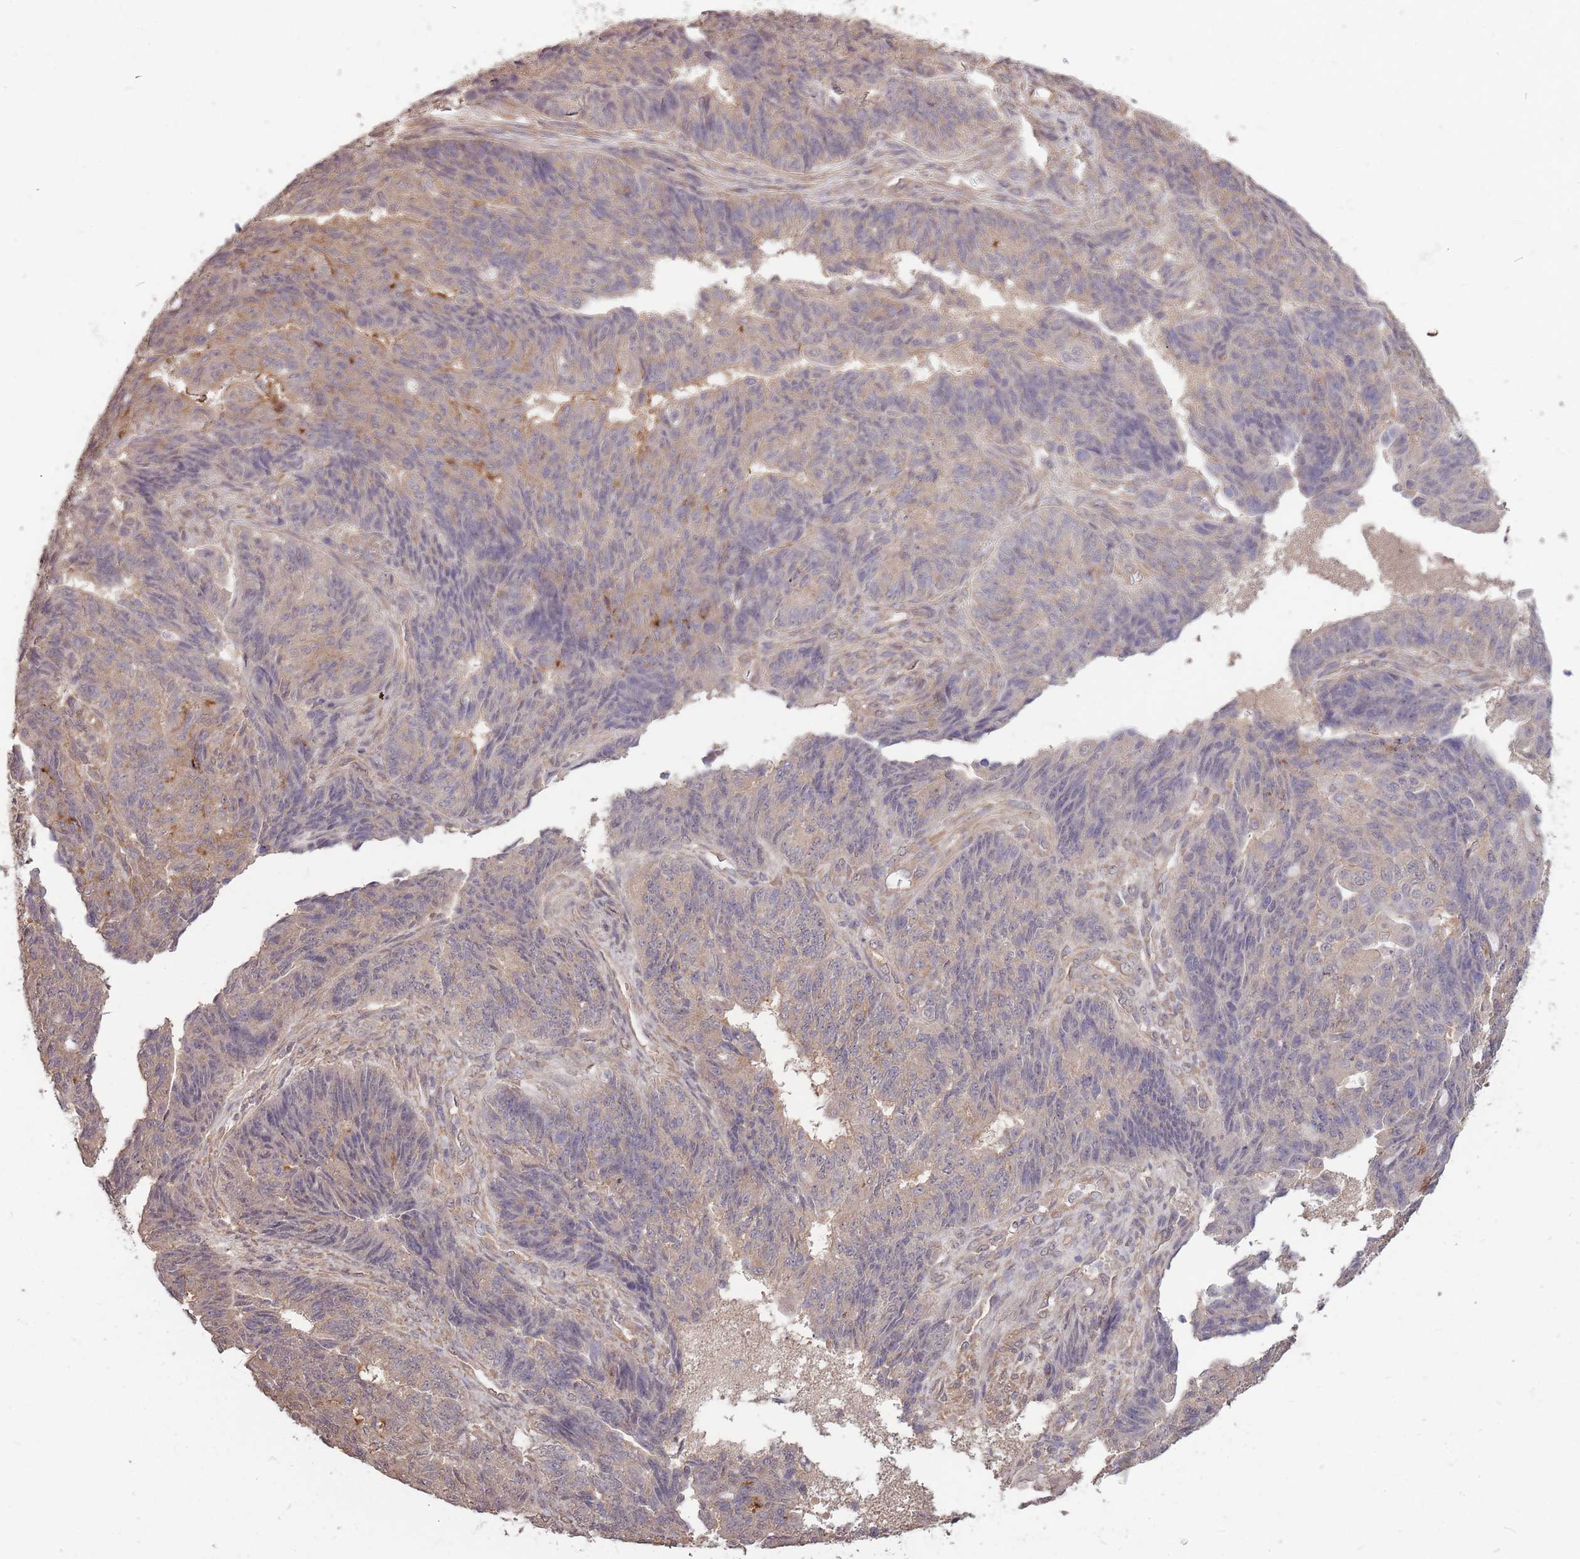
{"staining": {"intensity": "weak", "quantity": "<25%", "location": "cytoplasmic/membranous"}, "tissue": "endometrial cancer", "cell_type": "Tumor cells", "image_type": "cancer", "snomed": [{"axis": "morphology", "description": "Adenocarcinoma, NOS"}, {"axis": "topography", "description": "Endometrium"}], "caption": "Immunohistochemical staining of human endometrial adenocarcinoma demonstrates no significant staining in tumor cells. (Brightfield microscopy of DAB IHC at high magnification).", "gene": "DYNC1LI2", "patient": {"sex": "female", "age": 32}}